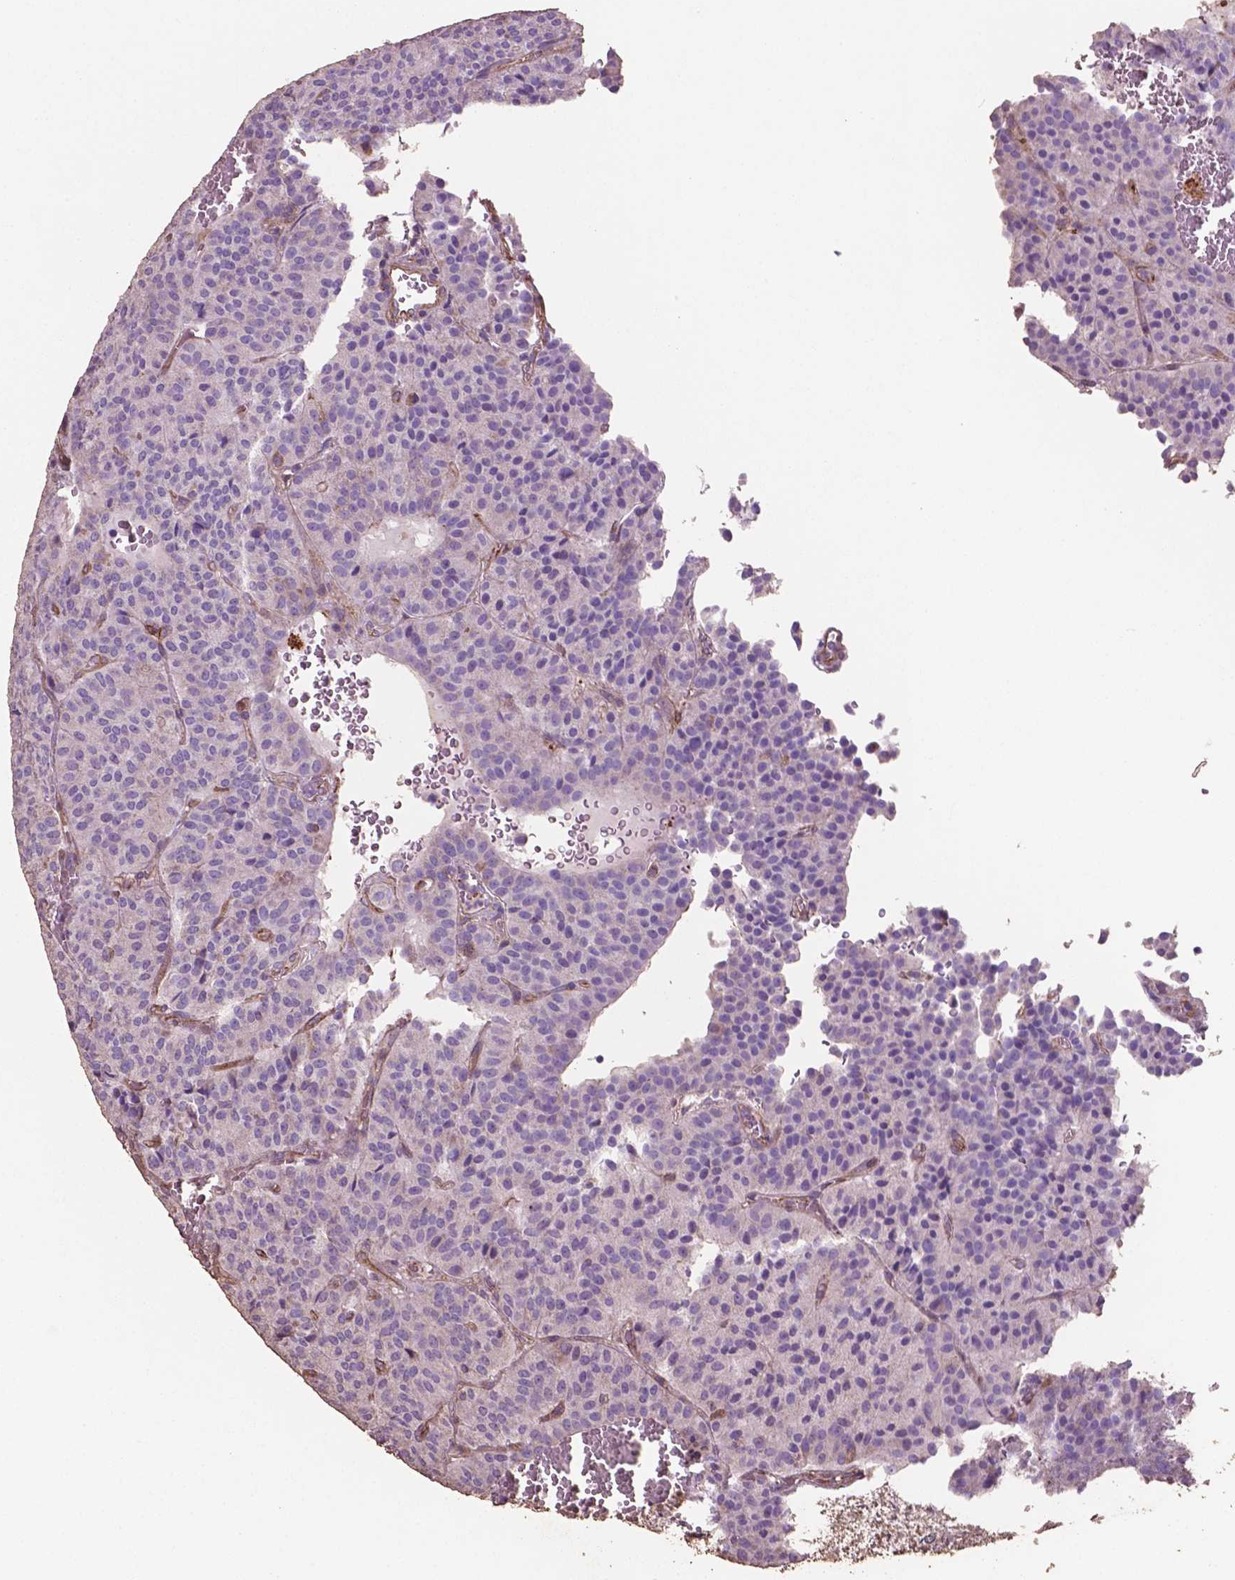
{"staining": {"intensity": "negative", "quantity": "none", "location": "none"}, "tissue": "carcinoid", "cell_type": "Tumor cells", "image_type": "cancer", "snomed": [{"axis": "morphology", "description": "Carcinoid, malignant, NOS"}, {"axis": "topography", "description": "Lung"}], "caption": "A high-resolution photomicrograph shows immunohistochemistry (IHC) staining of carcinoid (malignant), which shows no significant expression in tumor cells.", "gene": "COMMD4", "patient": {"sex": "male", "age": 70}}